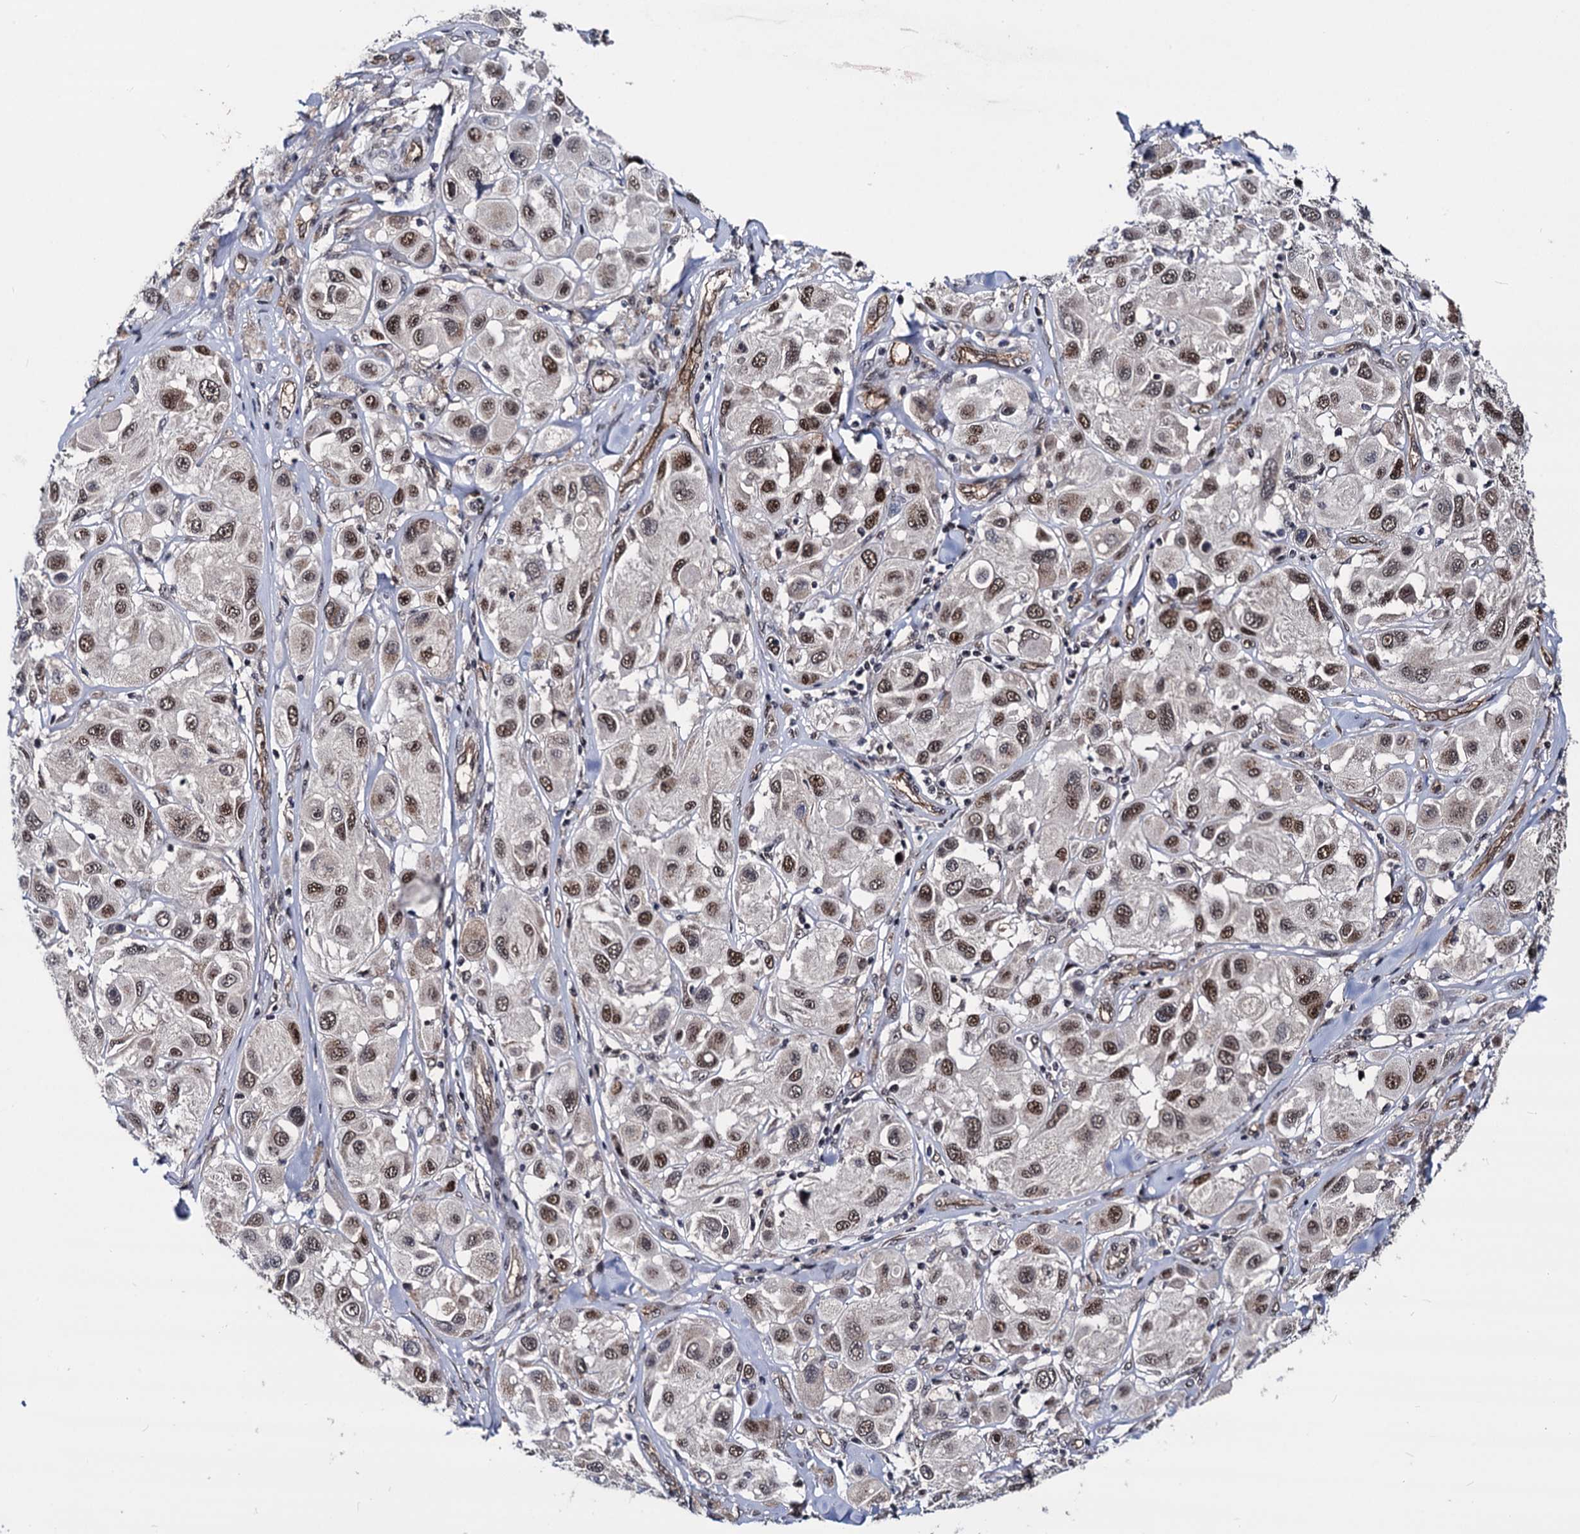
{"staining": {"intensity": "strong", "quantity": ">75%", "location": "nuclear"}, "tissue": "melanoma", "cell_type": "Tumor cells", "image_type": "cancer", "snomed": [{"axis": "morphology", "description": "Malignant melanoma, Metastatic site"}, {"axis": "topography", "description": "Skin"}], "caption": "Human melanoma stained for a protein (brown) shows strong nuclear positive positivity in about >75% of tumor cells.", "gene": "GALNT11", "patient": {"sex": "male", "age": 41}}